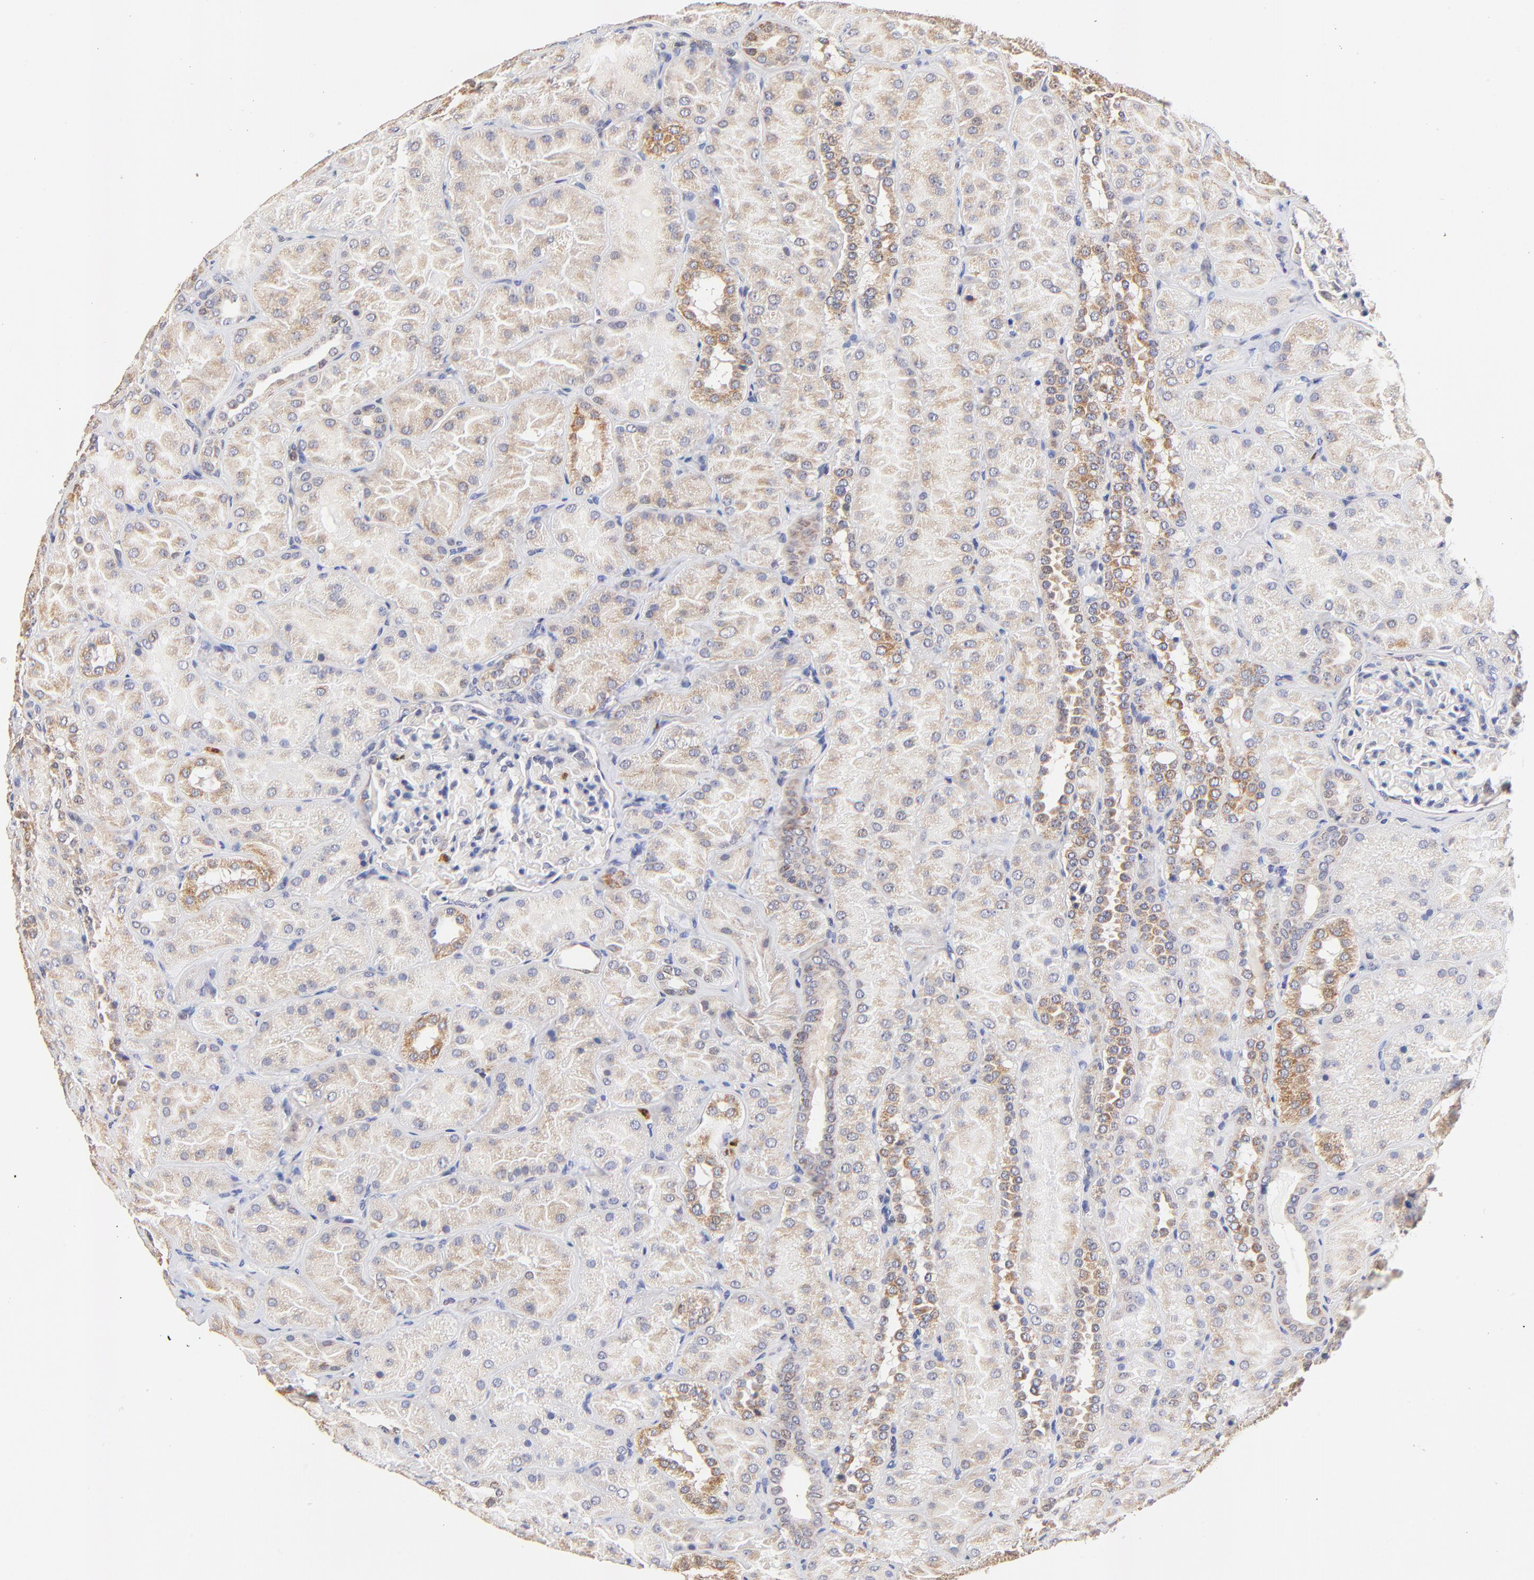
{"staining": {"intensity": "negative", "quantity": "none", "location": "none"}, "tissue": "kidney", "cell_type": "Cells in glomeruli", "image_type": "normal", "snomed": [{"axis": "morphology", "description": "Normal tissue, NOS"}, {"axis": "topography", "description": "Kidney"}], "caption": "There is no significant positivity in cells in glomeruli of kidney. (DAB (3,3'-diaminobenzidine) IHC with hematoxylin counter stain).", "gene": "BBOF1", "patient": {"sex": "male", "age": 28}}